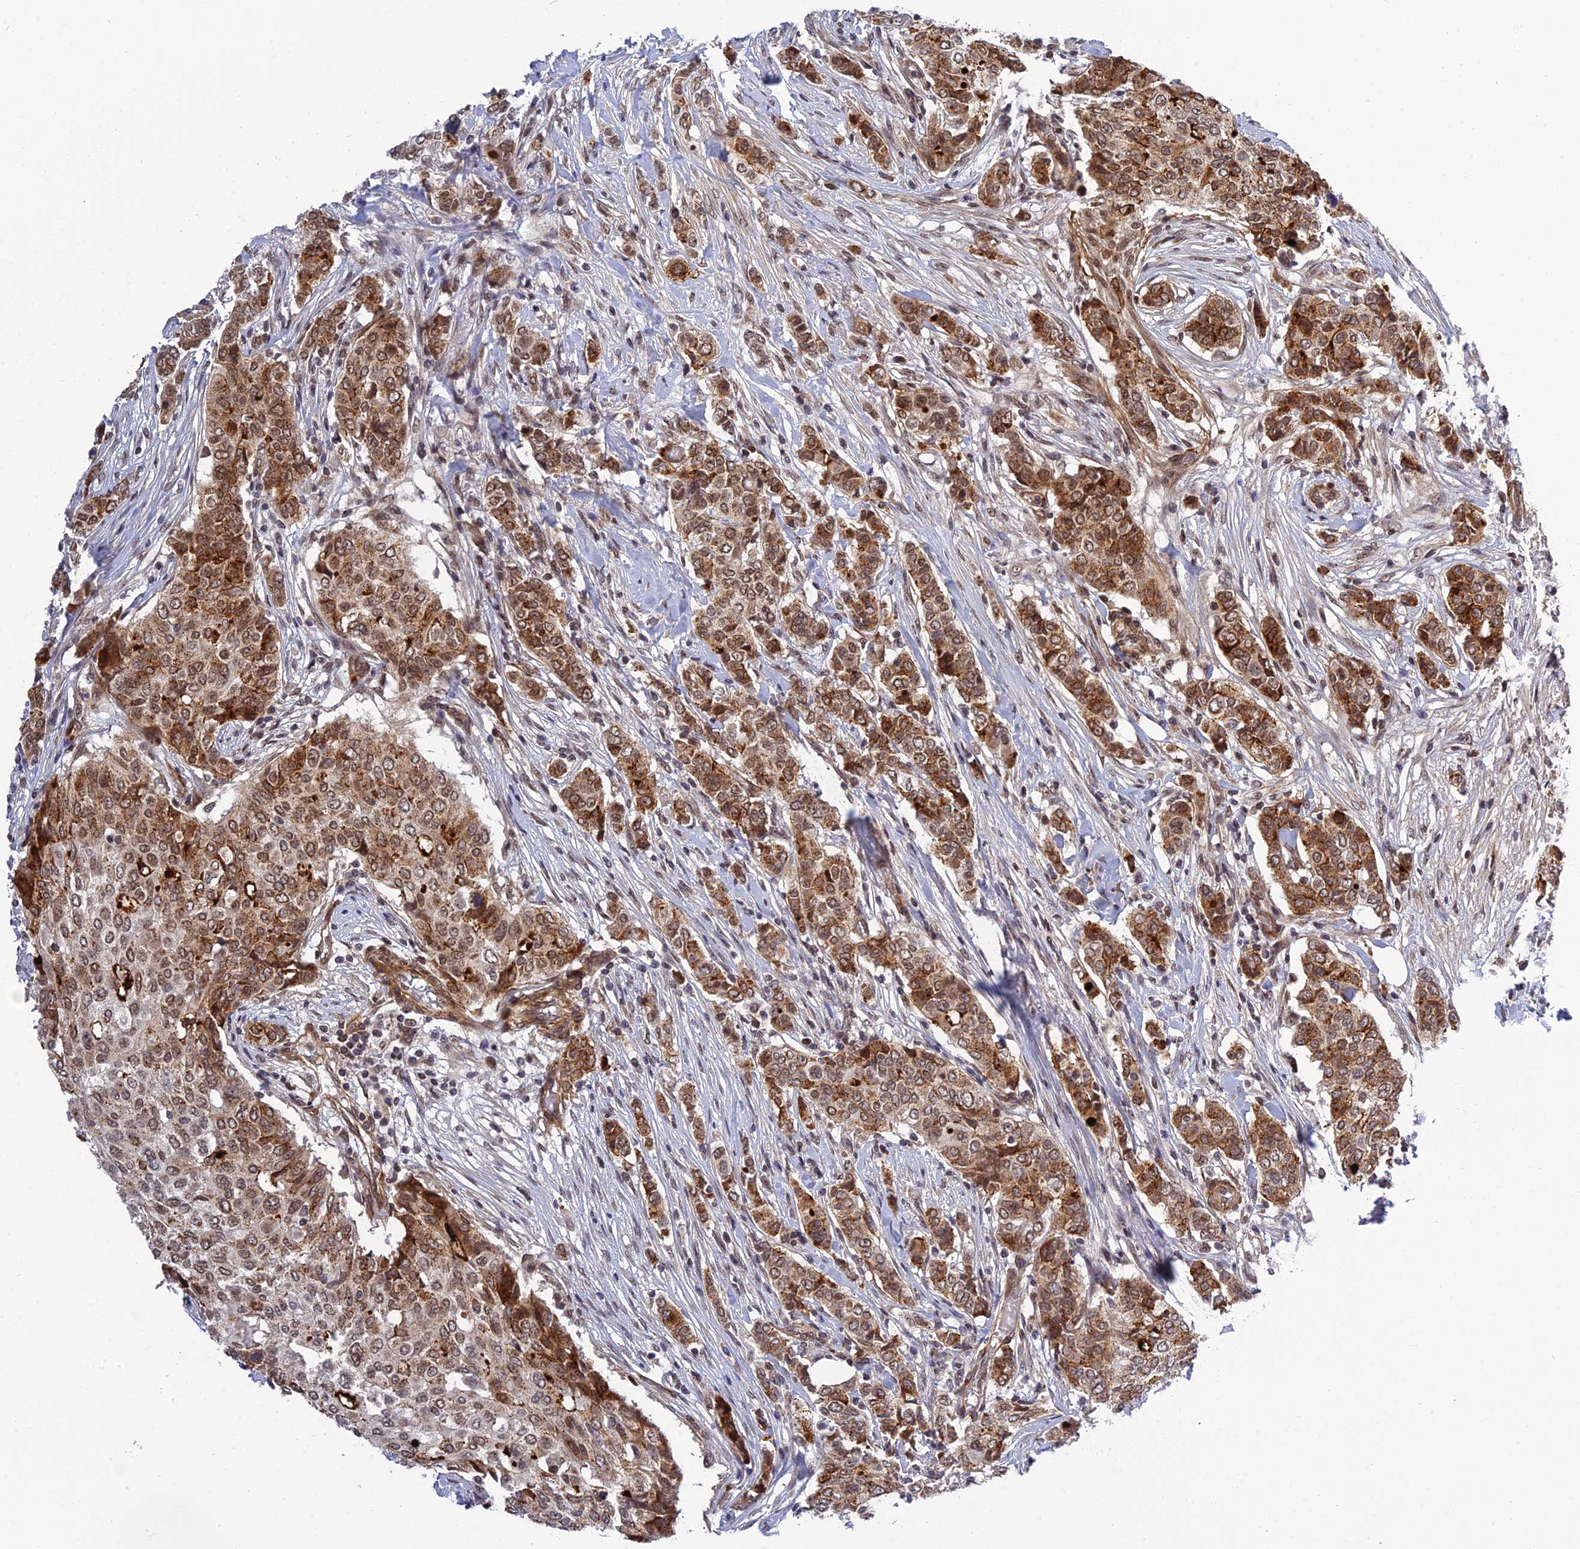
{"staining": {"intensity": "moderate", "quantity": ">75%", "location": "cytoplasmic/membranous,nuclear"}, "tissue": "breast cancer", "cell_type": "Tumor cells", "image_type": "cancer", "snomed": [{"axis": "morphology", "description": "Lobular carcinoma"}, {"axis": "topography", "description": "Breast"}], "caption": "Brown immunohistochemical staining in human breast lobular carcinoma shows moderate cytoplasmic/membranous and nuclear expression in approximately >75% of tumor cells.", "gene": "REXO1", "patient": {"sex": "female", "age": 51}}